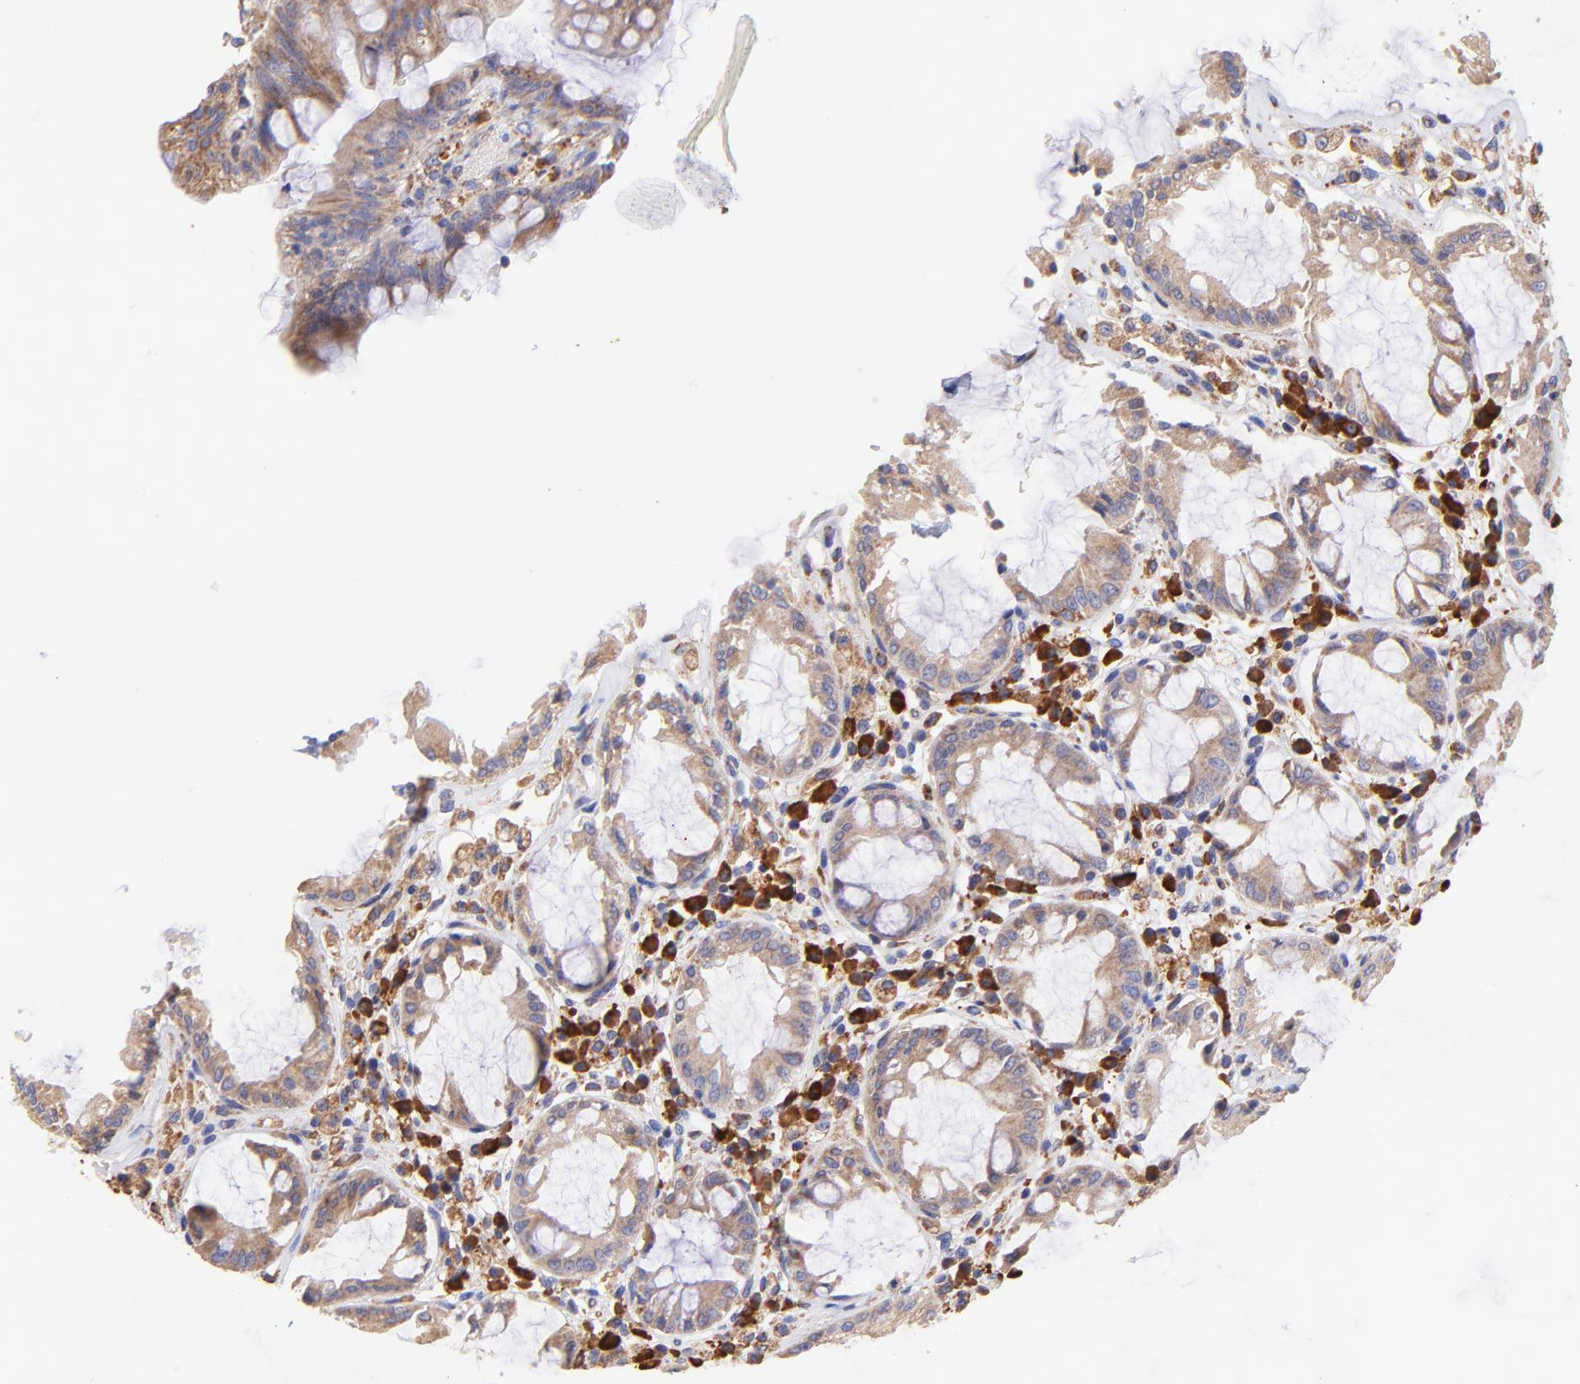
{"staining": {"intensity": "weak", "quantity": ">75%", "location": "cytoplasmic/membranous"}, "tissue": "rectum", "cell_type": "Glandular cells", "image_type": "normal", "snomed": [{"axis": "morphology", "description": "Normal tissue, NOS"}, {"axis": "topography", "description": "Rectum"}], "caption": "This histopathology image reveals benign rectum stained with IHC to label a protein in brown. The cytoplasmic/membranous of glandular cells show weak positivity for the protein. Nuclei are counter-stained blue.", "gene": "PREX1", "patient": {"sex": "female", "age": 46}}